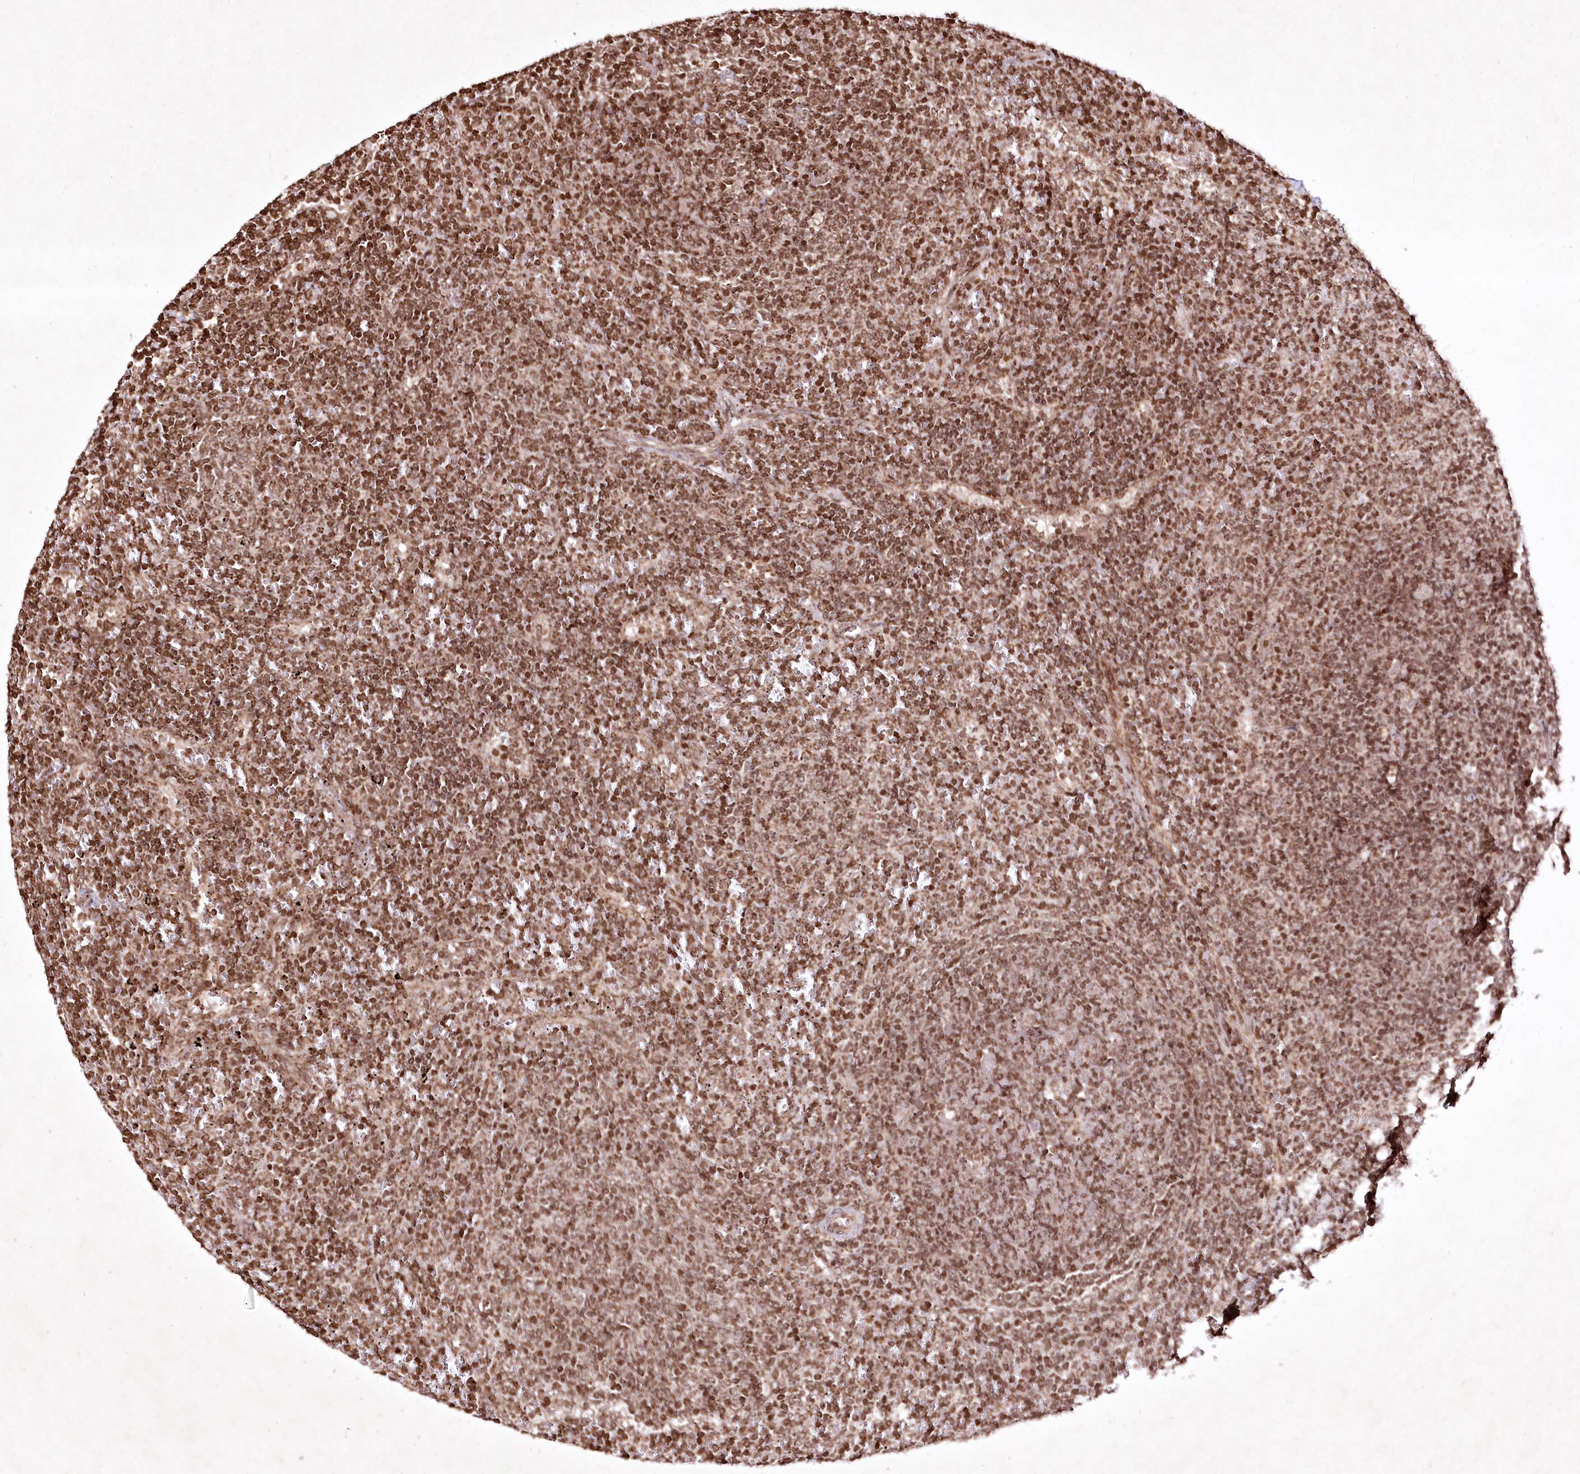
{"staining": {"intensity": "moderate", "quantity": ">75%", "location": "nuclear"}, "tissue": "lymphoma", "cell_type": "Tumor cells", "image_type": "cancer", "snomed": [{"axis": "morphology", "description": "Malignant lymphoma, non-Hodgkin's type, Low grade"}, {"axis": "topography", "description": "Spleen"}], "caption": "Immunohistochemical staining of low-grade malignant lymphoma, non-Hodgkin's type displays medium levels of moderate nuclear protein positivity in about >75% of tumor cells.", "gene": "CARM1", "patient": {"sex": "female", "age": 50}}